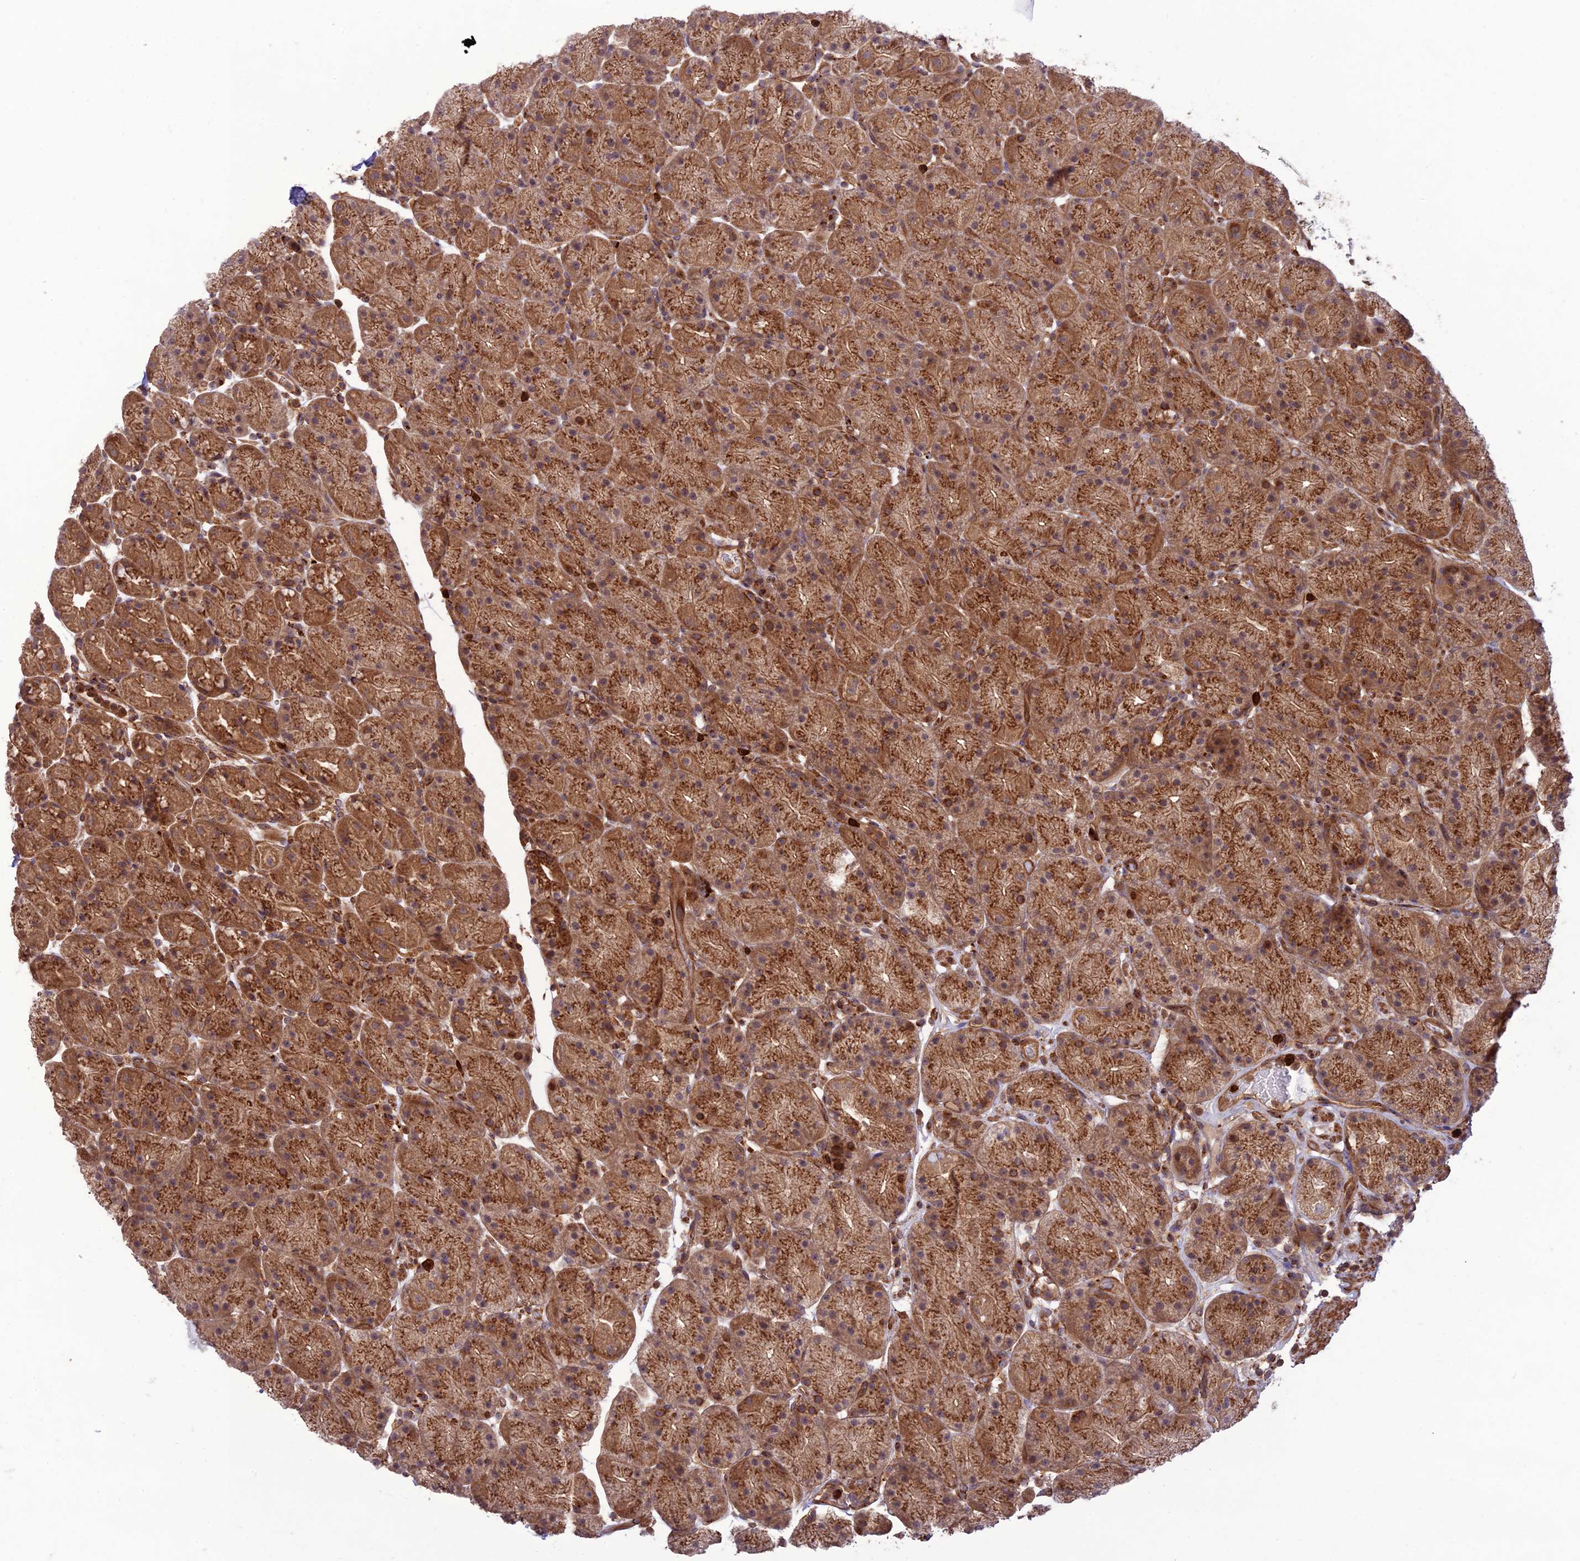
{"staining": {"intensity": "strong", "quantity": "25%-75%", "location": "cytoplasmic/membranous"}, "tissue": "stomach", "cell_type": "Glandular cells", "image_type": "normal", "snomed": [{"axis": "morphology", "description": "Normal tissue, NOS"}, {"axis": "topography", "description": "Stomach, upper"}, {"axis": "topography", "description": "Stomach, lower"}], "caption": "The histopathology image displays immunohistochemical staining of benign stomach. There is strong cytoplasmic/membranous positivity is identified in approximately 25%-75% of glandular cells. (IHC, brightfield microscopy, high magnification).", "gene": "TMEM131L", "patient": {"sex": "male", "age": 67}}